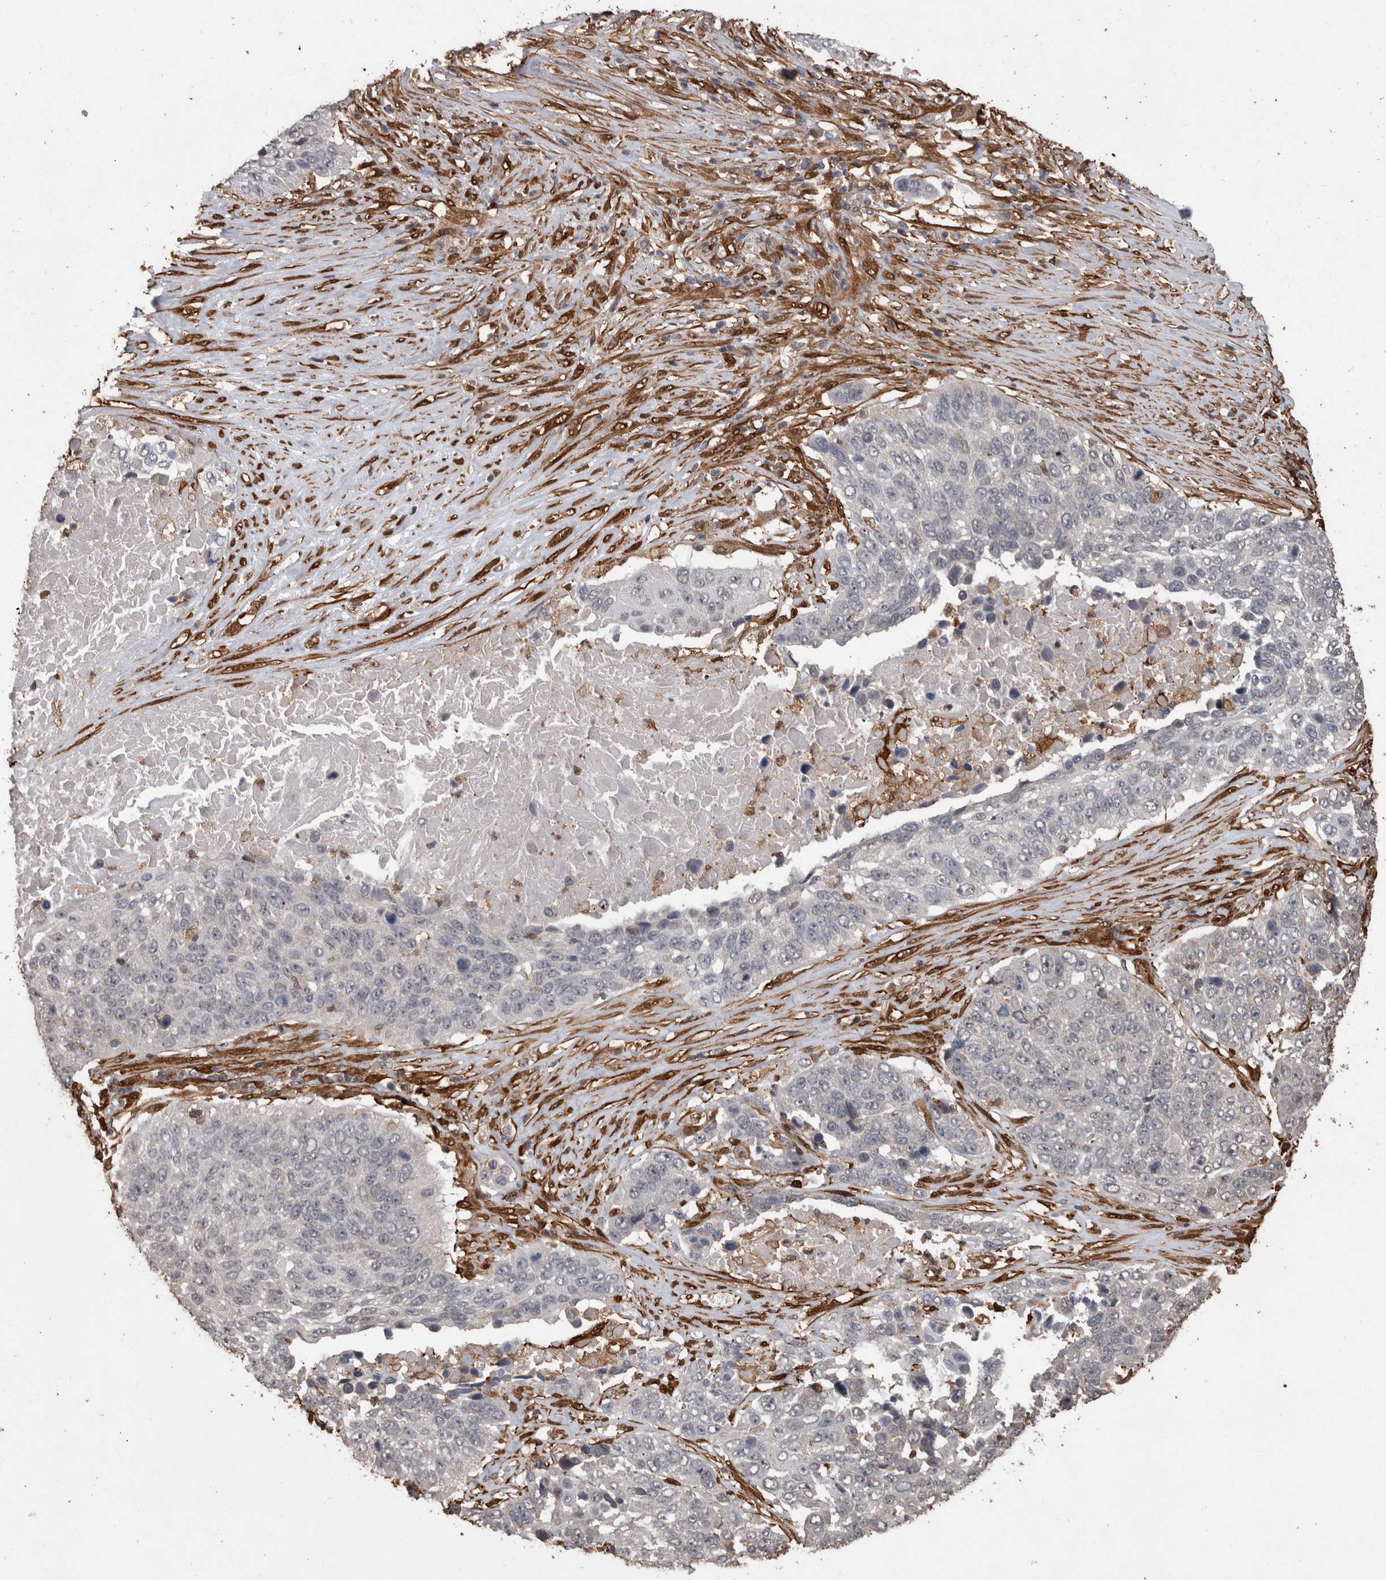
{"staining": {"intensity": "negative", "quantity": "none", "location": "none"}, "tissue": "lung cancer", "cell_type": "Tumor cells", "image_type": "cancer", "snomed": [{"axis": "morphology", "description": "Squamous cell carcinoma, NOS"}, {"axis": "topography", "description": "Lung"}], "caption": "Image shows no significant protein positivity in tumor cells of squamous cell carcinoma (lung).", "gene": "LXN", "patient": {"sex": "male", "age": 66}}